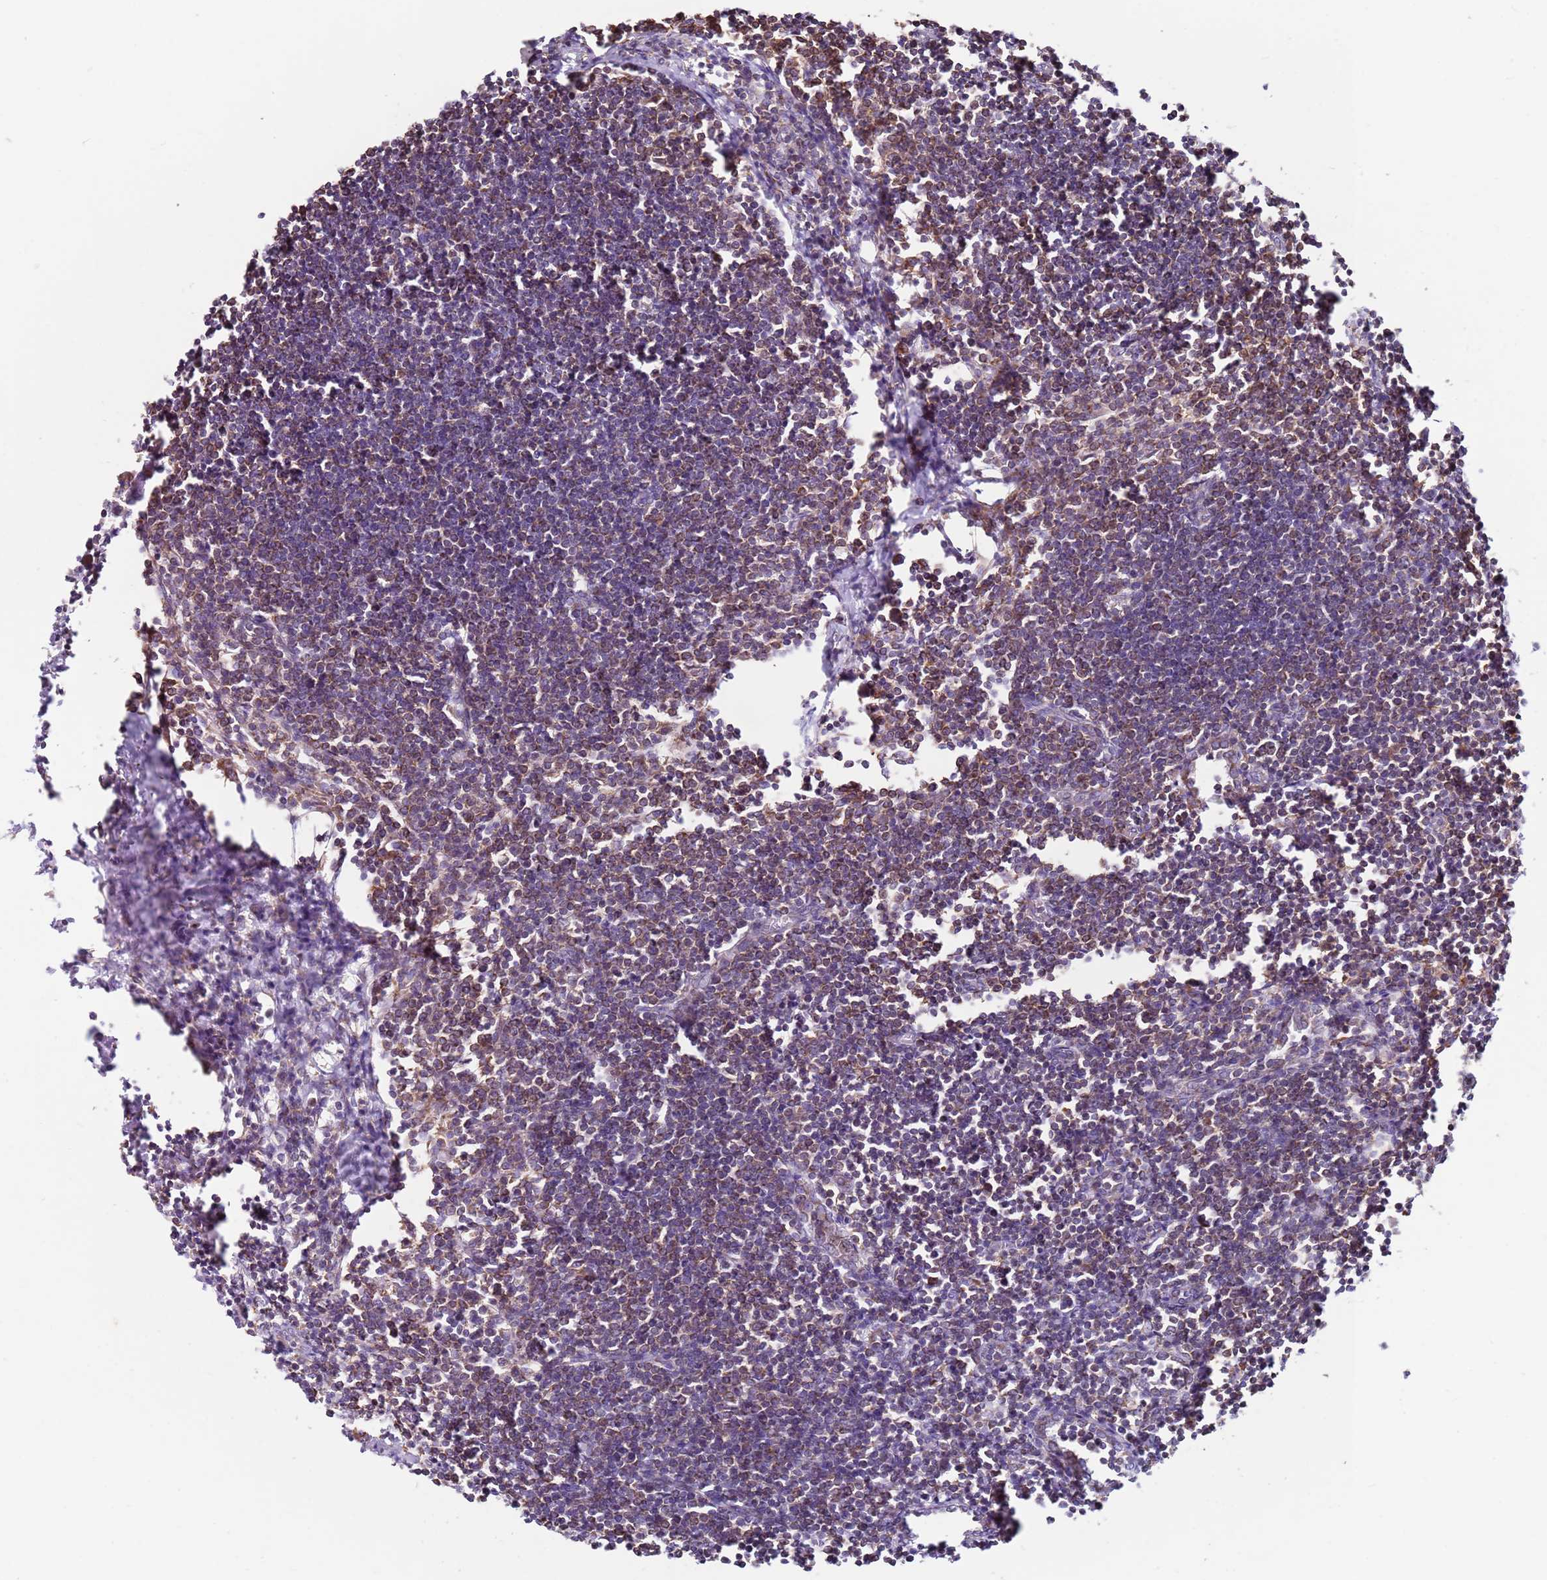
{"staining": {"intensity": "negative", "quantity": "none", "location": "none"}, "tissue": "lymph node", "cell_type": "Germinal center cells", "image_type": "normal", "snomed": [{"axis": "morphology", "description": "Normal tissue, NOS"}, {"axis": "morphology", "description": "Malignant melanoma, Metastatic site"}, {"axis": "topography", "description": "Lymph node"}], "caption": "Immunohistochemistry (IHC) image of normal lymph node stained for a protein (brown), which reveals no staining in germinal center cells.", "gene": "CNOT9", "patient": {"sex": "male", "age": 41}}